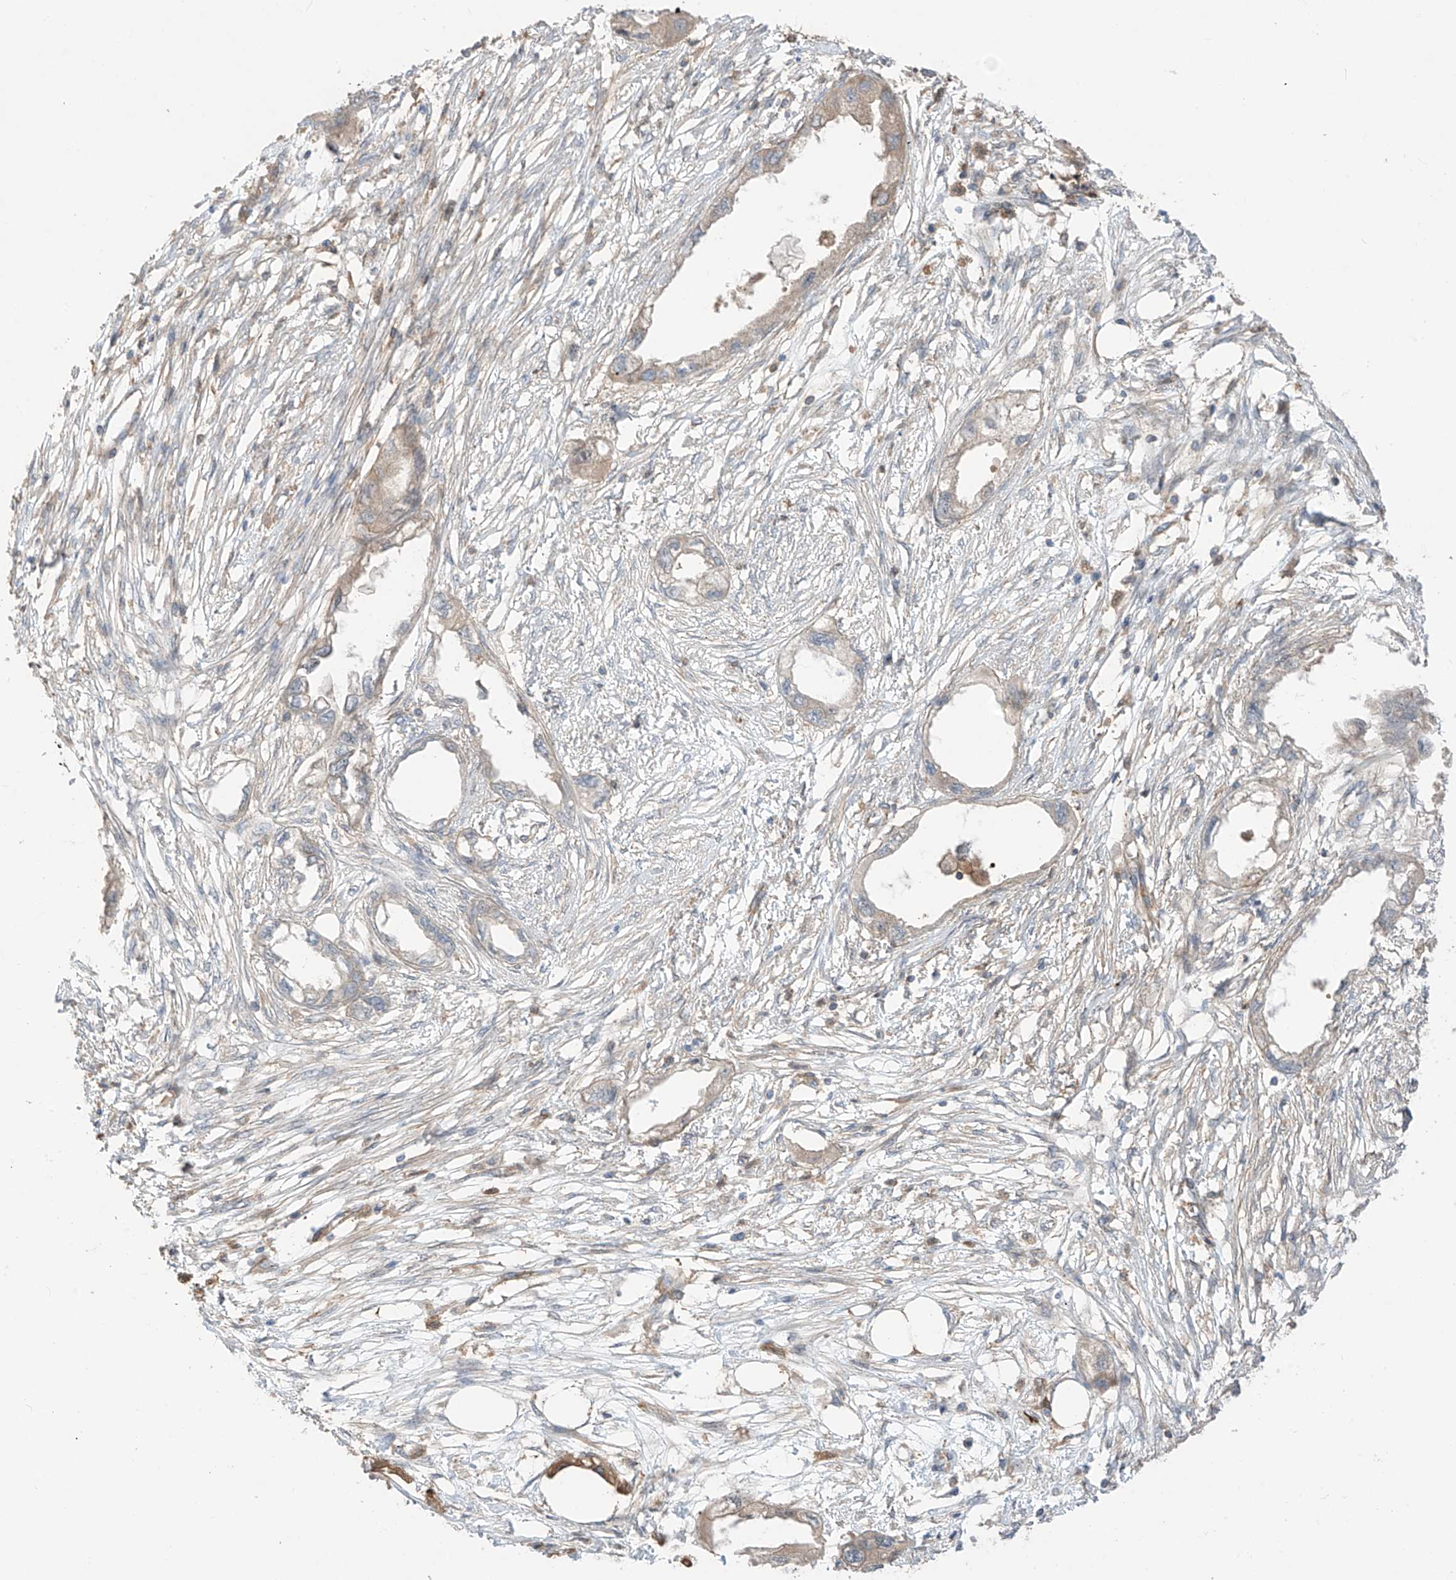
{"staining": {"intensity": "weak", "quantity": "<25%", "location": "cytoplasmic/membranous"}, "tissue": "endometrial cancer", "cell_type": "Tumor cells", "image_type": "cancer", "snomed": [{"axis": "morphology", "description": "Adenocarcinoma, NOS"}, {"axis": "morphology", "description": "Adenocarcinoma, metastatic, NOS"}, {"axis": "topography", "description": "Adipose tissue"}, {"axis": "topography", "description": "Endometrium"}], "caption": "High power microscopy photomicrograph of an immunohistochemistry (IHC) histopathology image of endometrial cancer (adenocarcinoma), revealing no significant positivity in tumor cells.", "gene": "TRMU", "patient": {"sex": "female", "age": 67}}